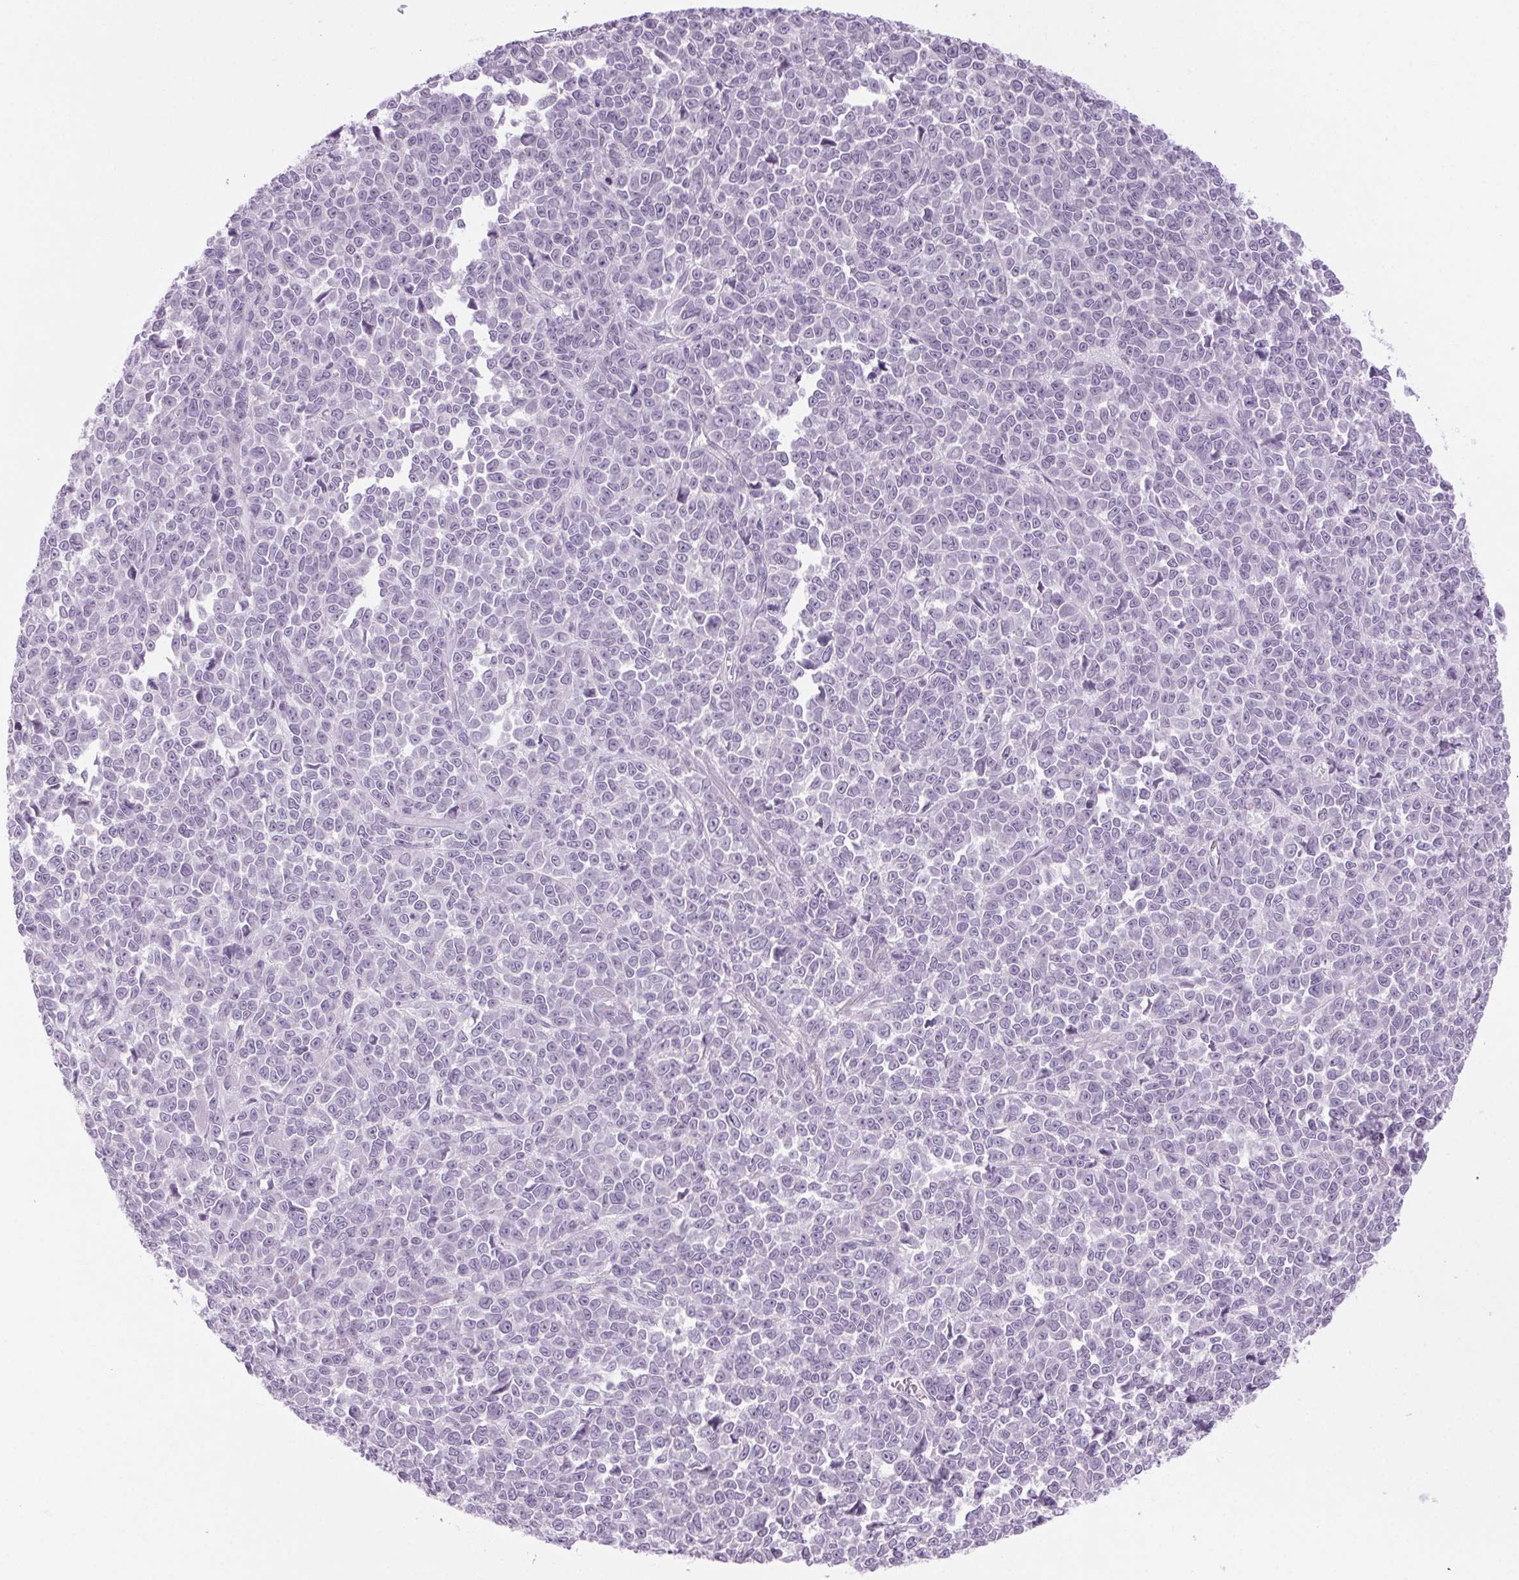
{"staining": {"intensity": "negative", "quantity": "none", "location": "none"}, "tissue": "melanoma", "cell_type": "Tumor cells", "image_type": "cancer", "snomed": [{"axis": "morphology", "description": "Malignant melanoma, NOS"}, {"axis": "topography", "description": "Skin"}], "caption": "High power microscopy micrograph of an immunohistochemistry image of malignant melanoma, revealing no significant staining in tumor cells.", "gene": "LRP2", "patient": {"sex": "female", "age": 95}}